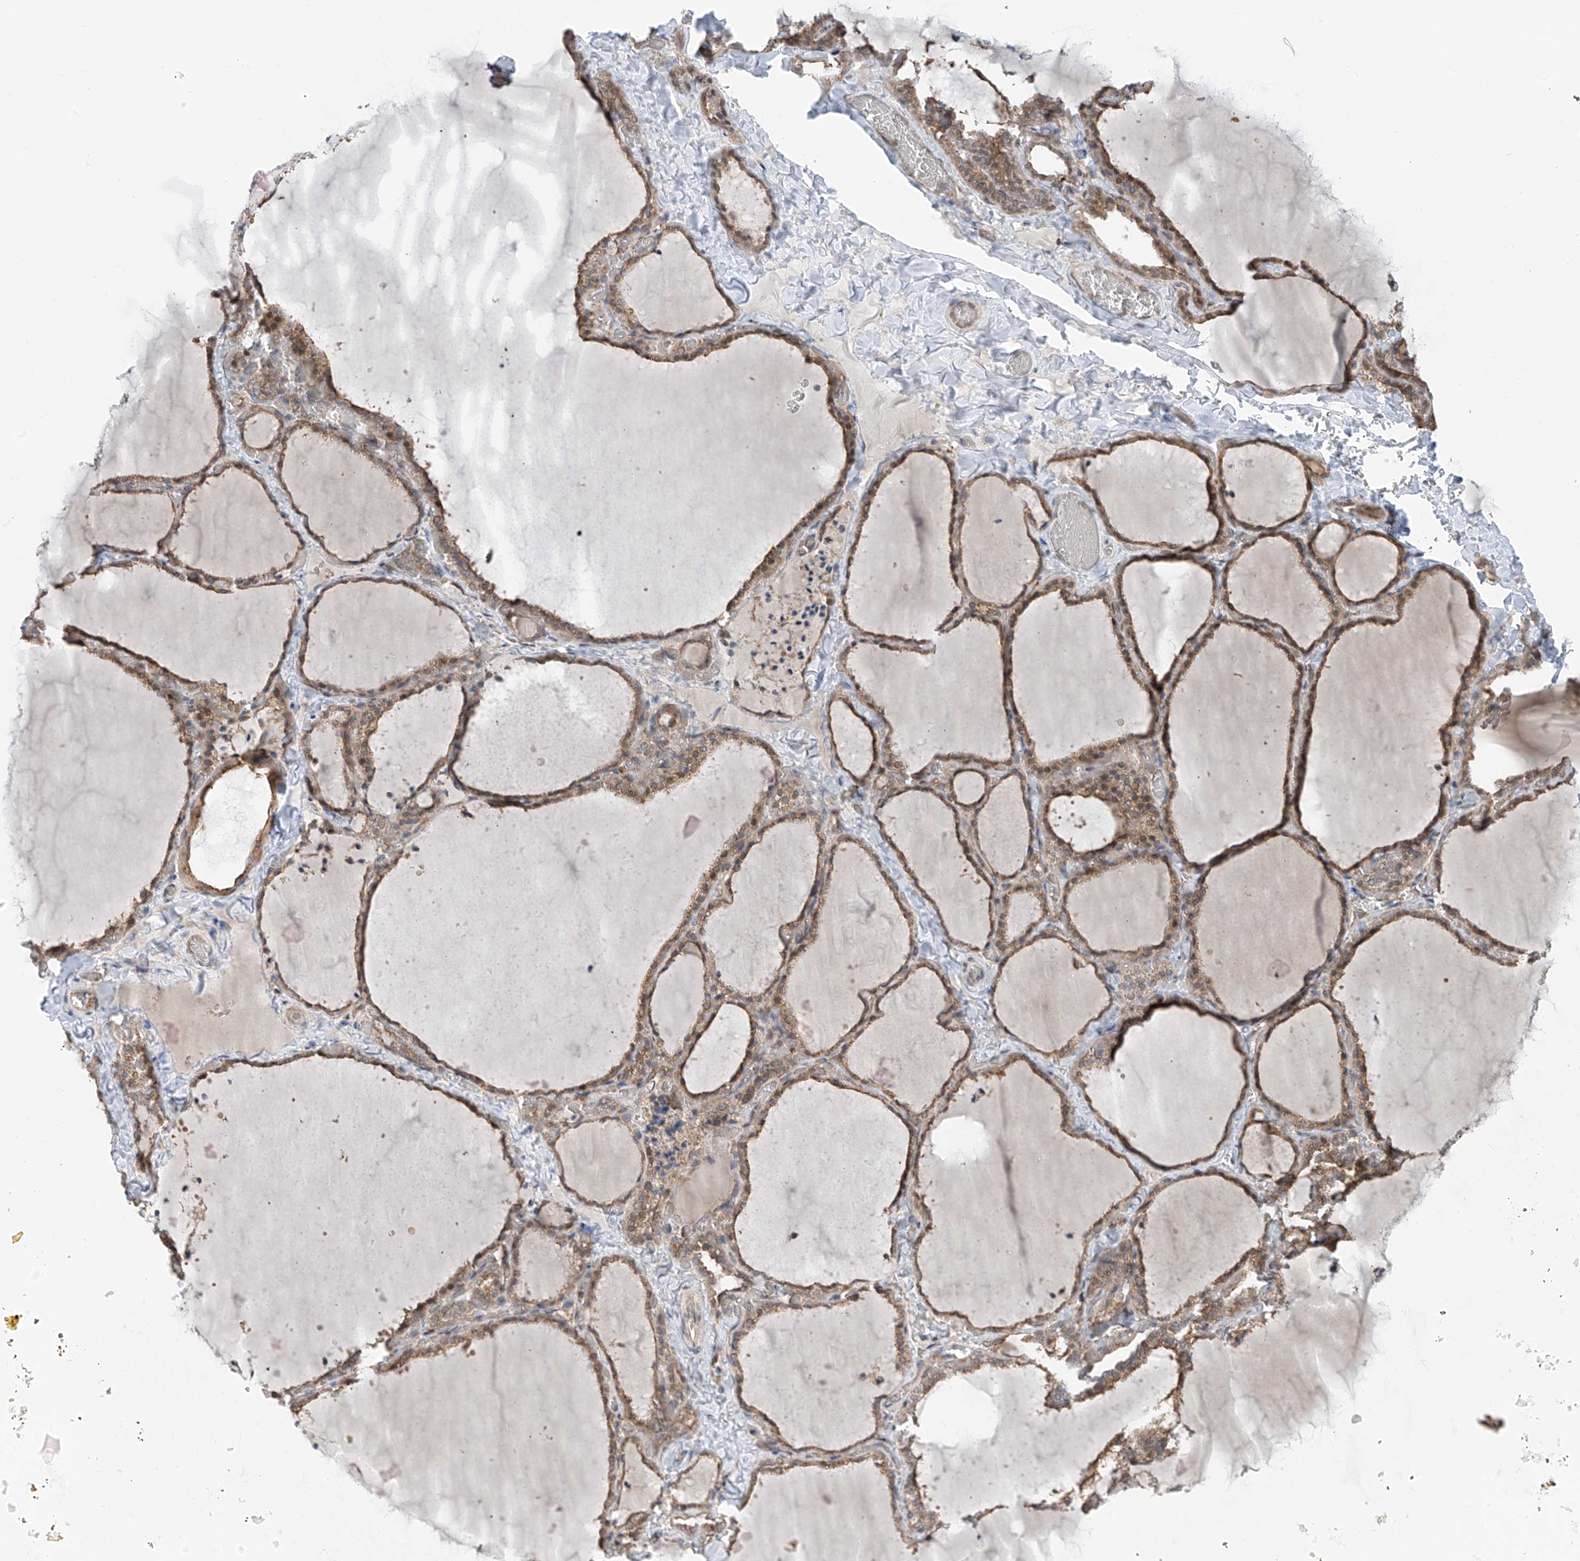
{"staining": {"intensity": "moderate", "quantity": ">75%", "location": "cytoplasmic/membranous"}, "tissue": "thyroid gland", "cell_type": "Glandular cells", "image_type": "normal", "snomed": [{"axis": "morphology", "description": "Normal tissue, NOS"}, {"axis": "topography", "description": "Thyroid gland"}], "caption": "High-power microscopy captured an IHC image of normal thyroid gland, revealing moderate cytoplasmic/membranous positivity in approximately >75% of glandular cells.", "gene": "ZNF189", "patient": {"sex": "female", "age": 22}}